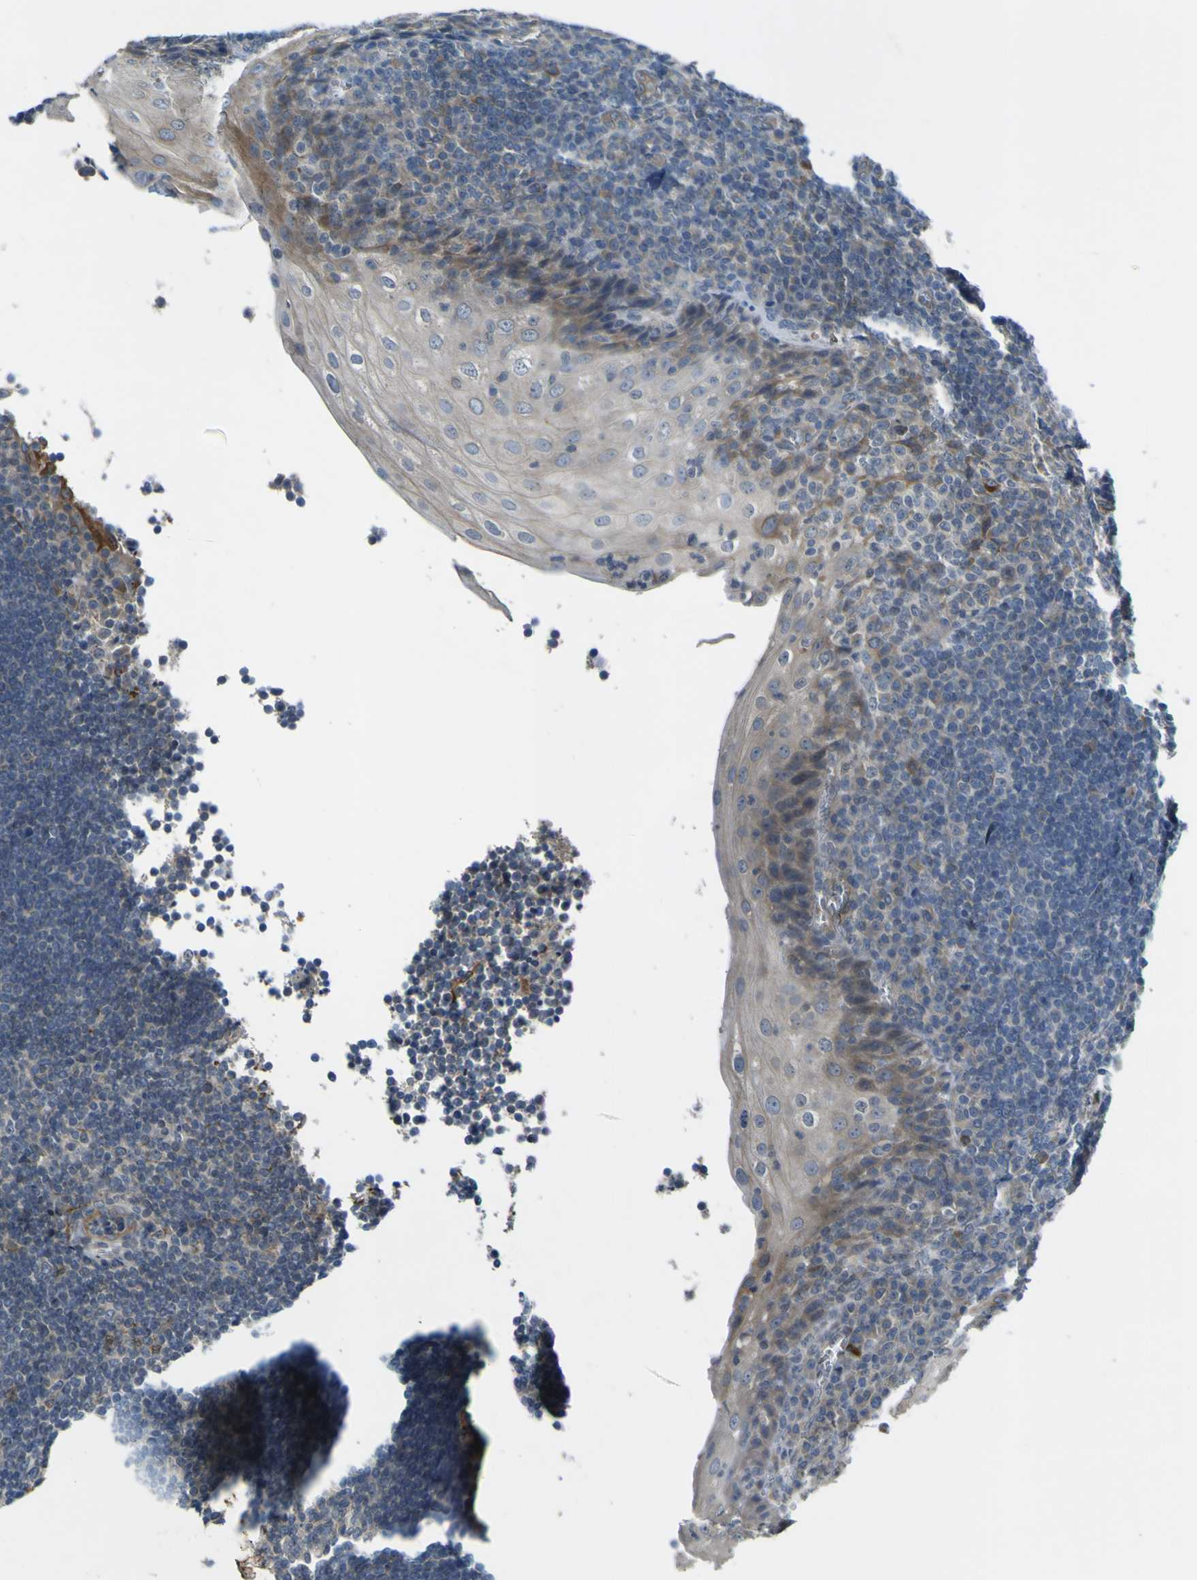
{"staining": {"intensity": "negative", "quantity": "none", "location": "none"}, "tissue": "tonsil", "cell_type": "Germinal center cells", "image_type": "normal", "snomed": [{"axis": "morphology", "description": "Normal tissue, NOS"}, {"axis": "topography", "description": "Tonsil"}], "caption": "An immunohistochemistry (IHC) photomicrograph of normal tonsil is shown. There is no staining in germinal center cells of tonsil. The staining is performed using DAB (3,3'-diaminobenzidine) brown chromogen with nuclei counter-stained in using hematoxylin.", "gene": "LDLR", "patient": {"sex": "male", "age": 37}}